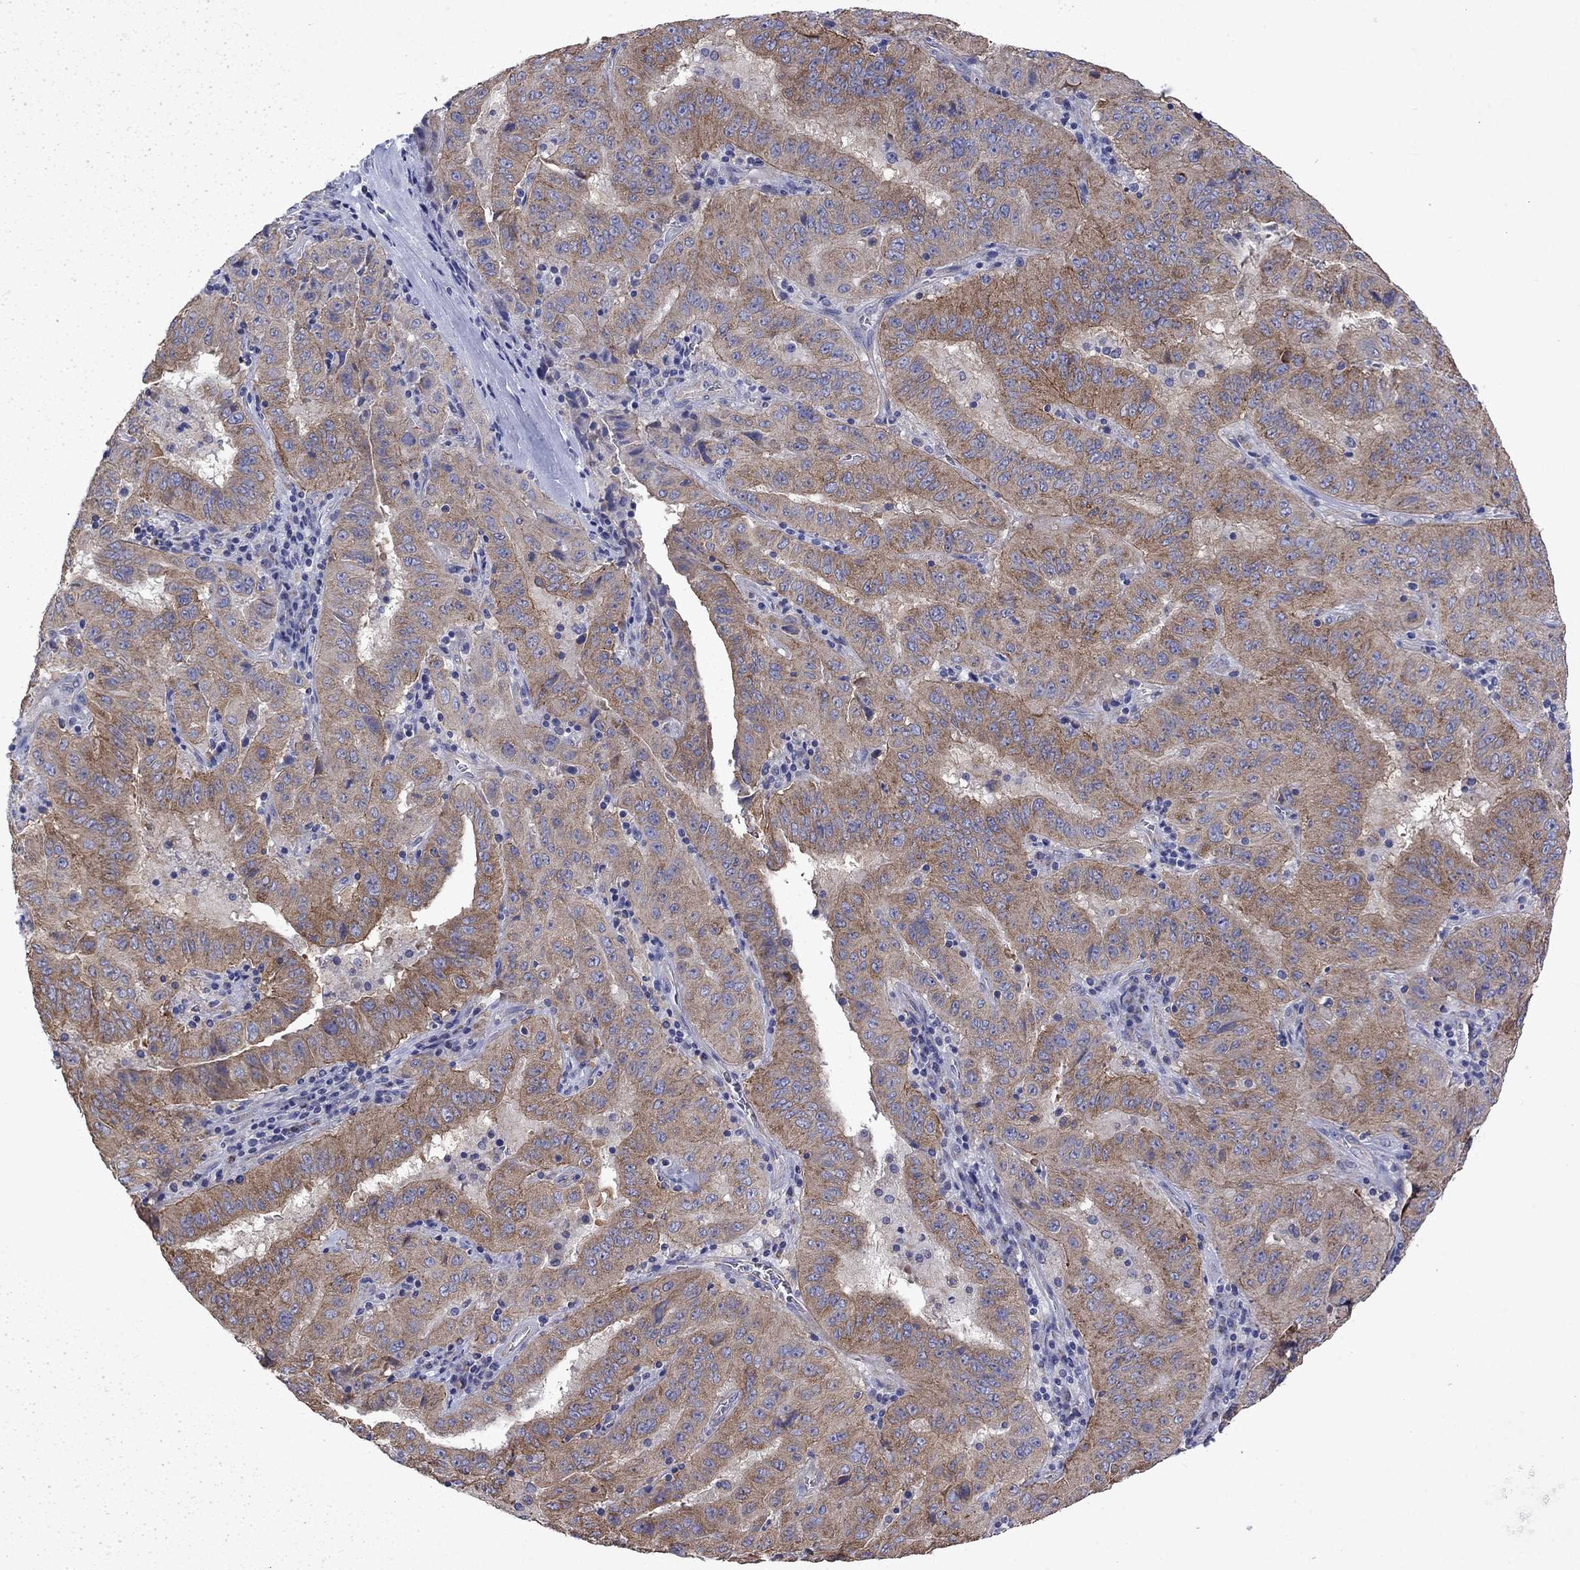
{"staining": {"intensity": "moderate", "quantity": "25%-75%", "location": "cytoplasmic/membranous"}, "tissue": "pancreatic cancer", "cell_type": "Tumor cells", "image_type": "cancer", "snomed": [{"axis": "morphology", "description": "Adenocarcinoma, NOS"}, {"axis": "topography", "description": "Pancreas"}], "caption": "DAB (3,3'-diaminobenzidine) immunohistochemical staining of pancreatic cancer (adenocarcinoma) reveals moderate cytoplasmic/membranous protein positivity in approximately 25%-75% of tumor cells. (Brightfield microscopy of DAB IHC at high magnification).", "gene": "DTNA", "patient": {"sex": "male", "age": 63}}